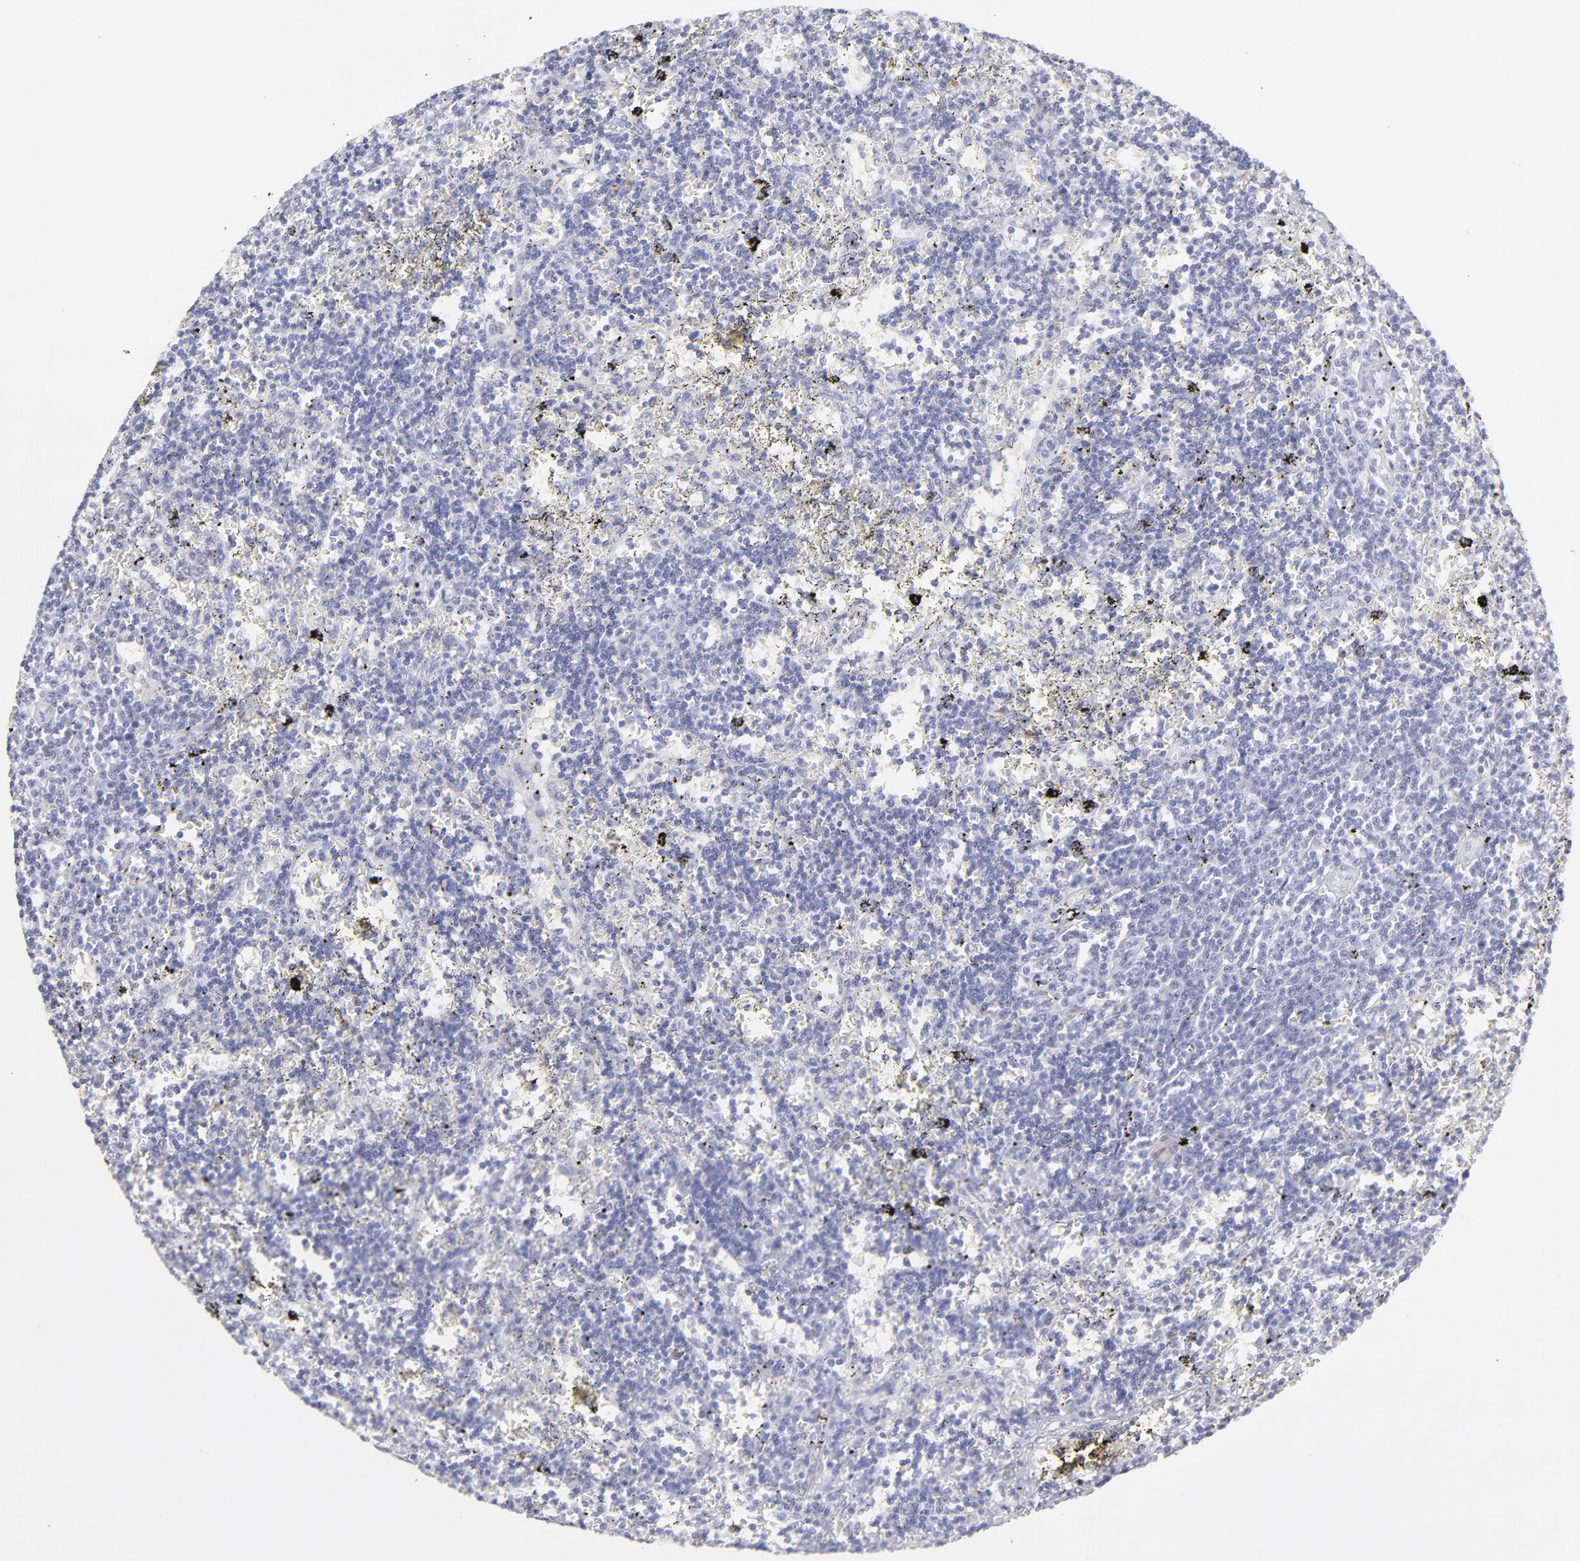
{"staining": {"intensity": "negative", "quantity": "none", "location": "none"}, "tissue": "lymphoma", "cell_type": "Tumor cells", "image_type": "cancer", "snomed": [{"axis": "morphology", "description": "Malignant lymphoma, non-Hodgkin's type, Low grade"}, {"axis": "topography", "description": "Spleen"}], "caption": "Immunohistochemistry micrograph of human lymphoma stained for a protein (brown), which exhibits no positivity in tumor cells.", "gene": "ALDOB", "patient": {"sex": "male", "age": 60}}